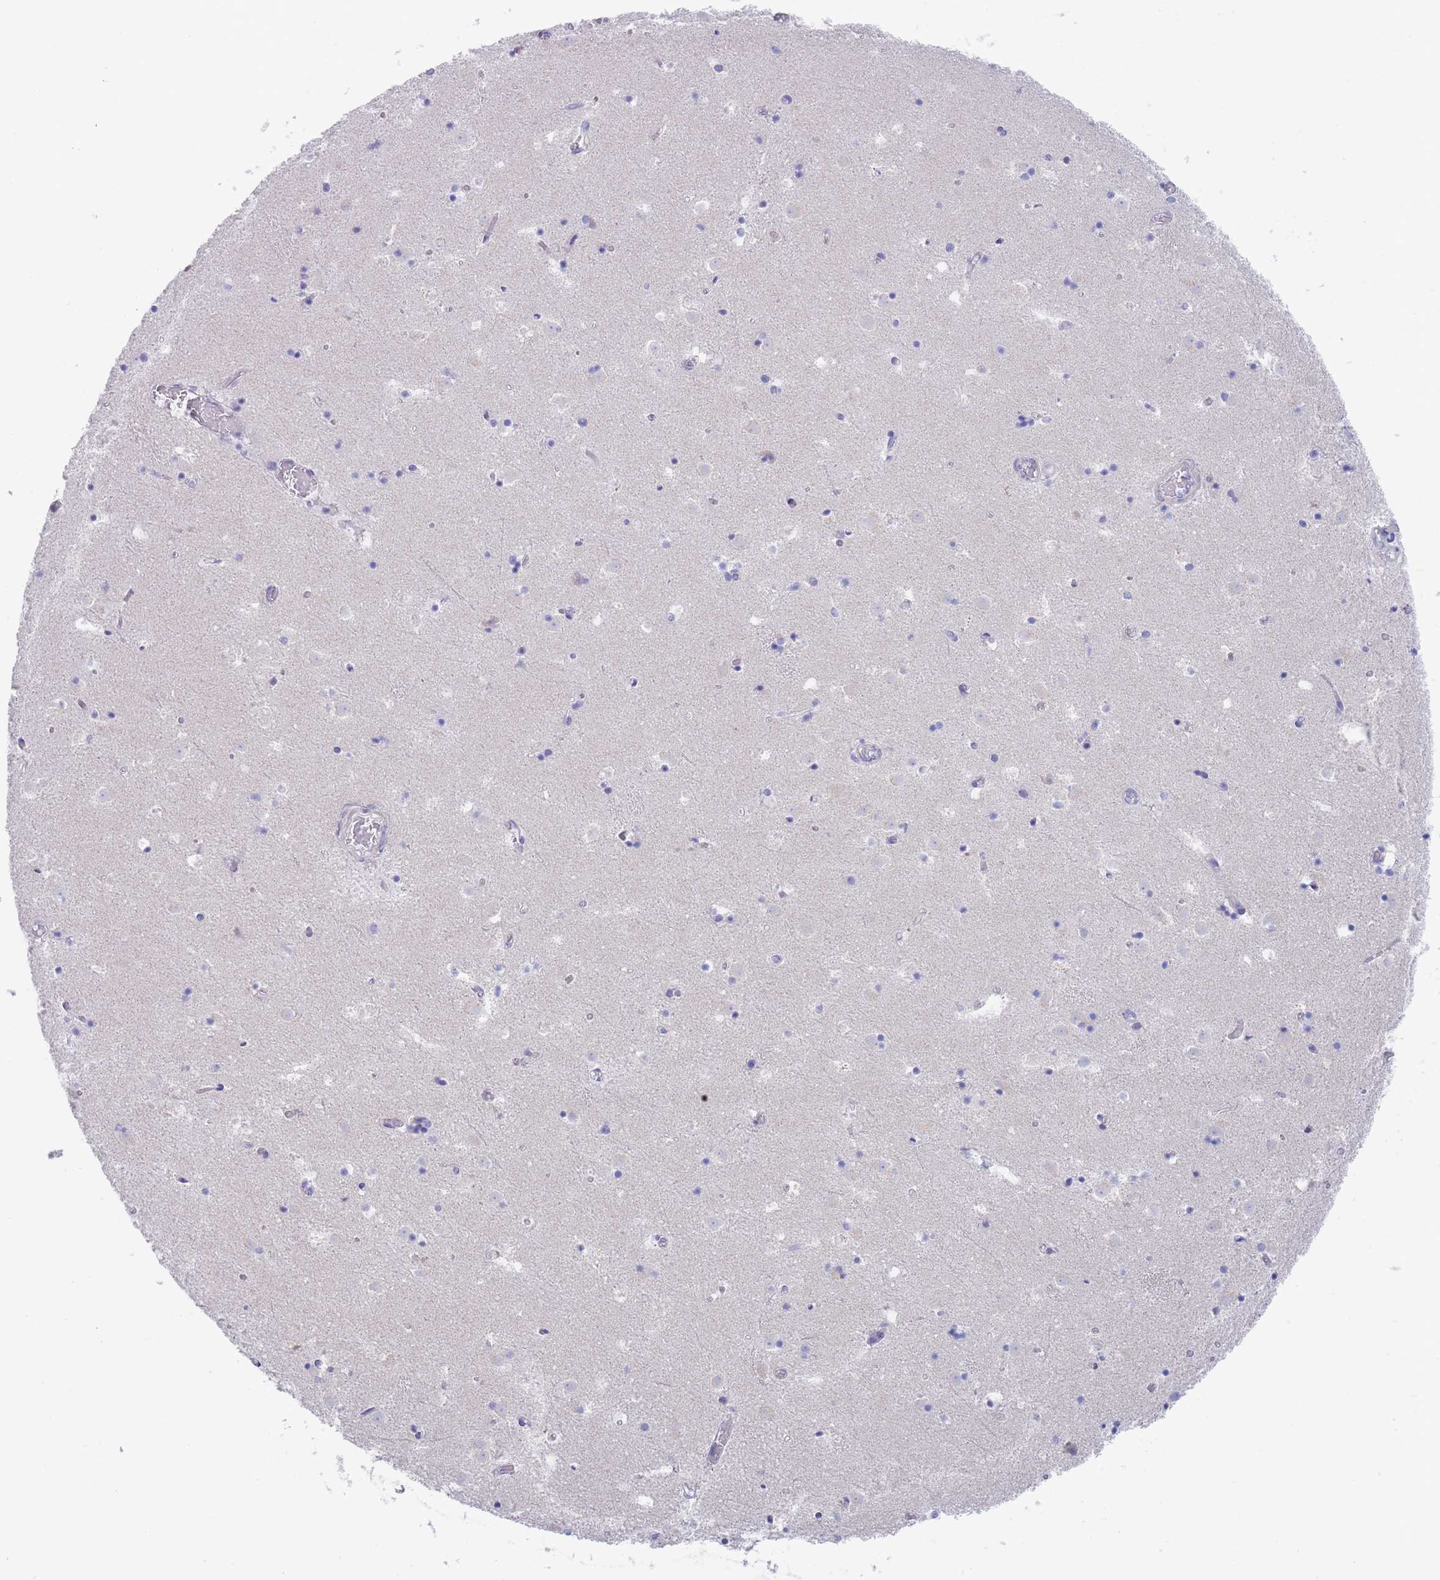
{"staining": {"intensity": "negative", "quantity": "none", "location": "none"}, "tissue": "caudate", "cell_type": "Glial cells", "image_type": "normal", "snomed": [{"axis": "morphology", "description": "Normal tissue, NOS"}, {"axis": "topography", "description": "Lateral ventricle wall"}], "caption": "This micrograph is of normal caudate stained with IHC to label a protein in brown with the nuclei are counter-stained blue. There is no positivity in glial cells. Nuclei are stained in blue.", "gene": "SCCPDH", "patient": {"sex": "male", "age": 25}}